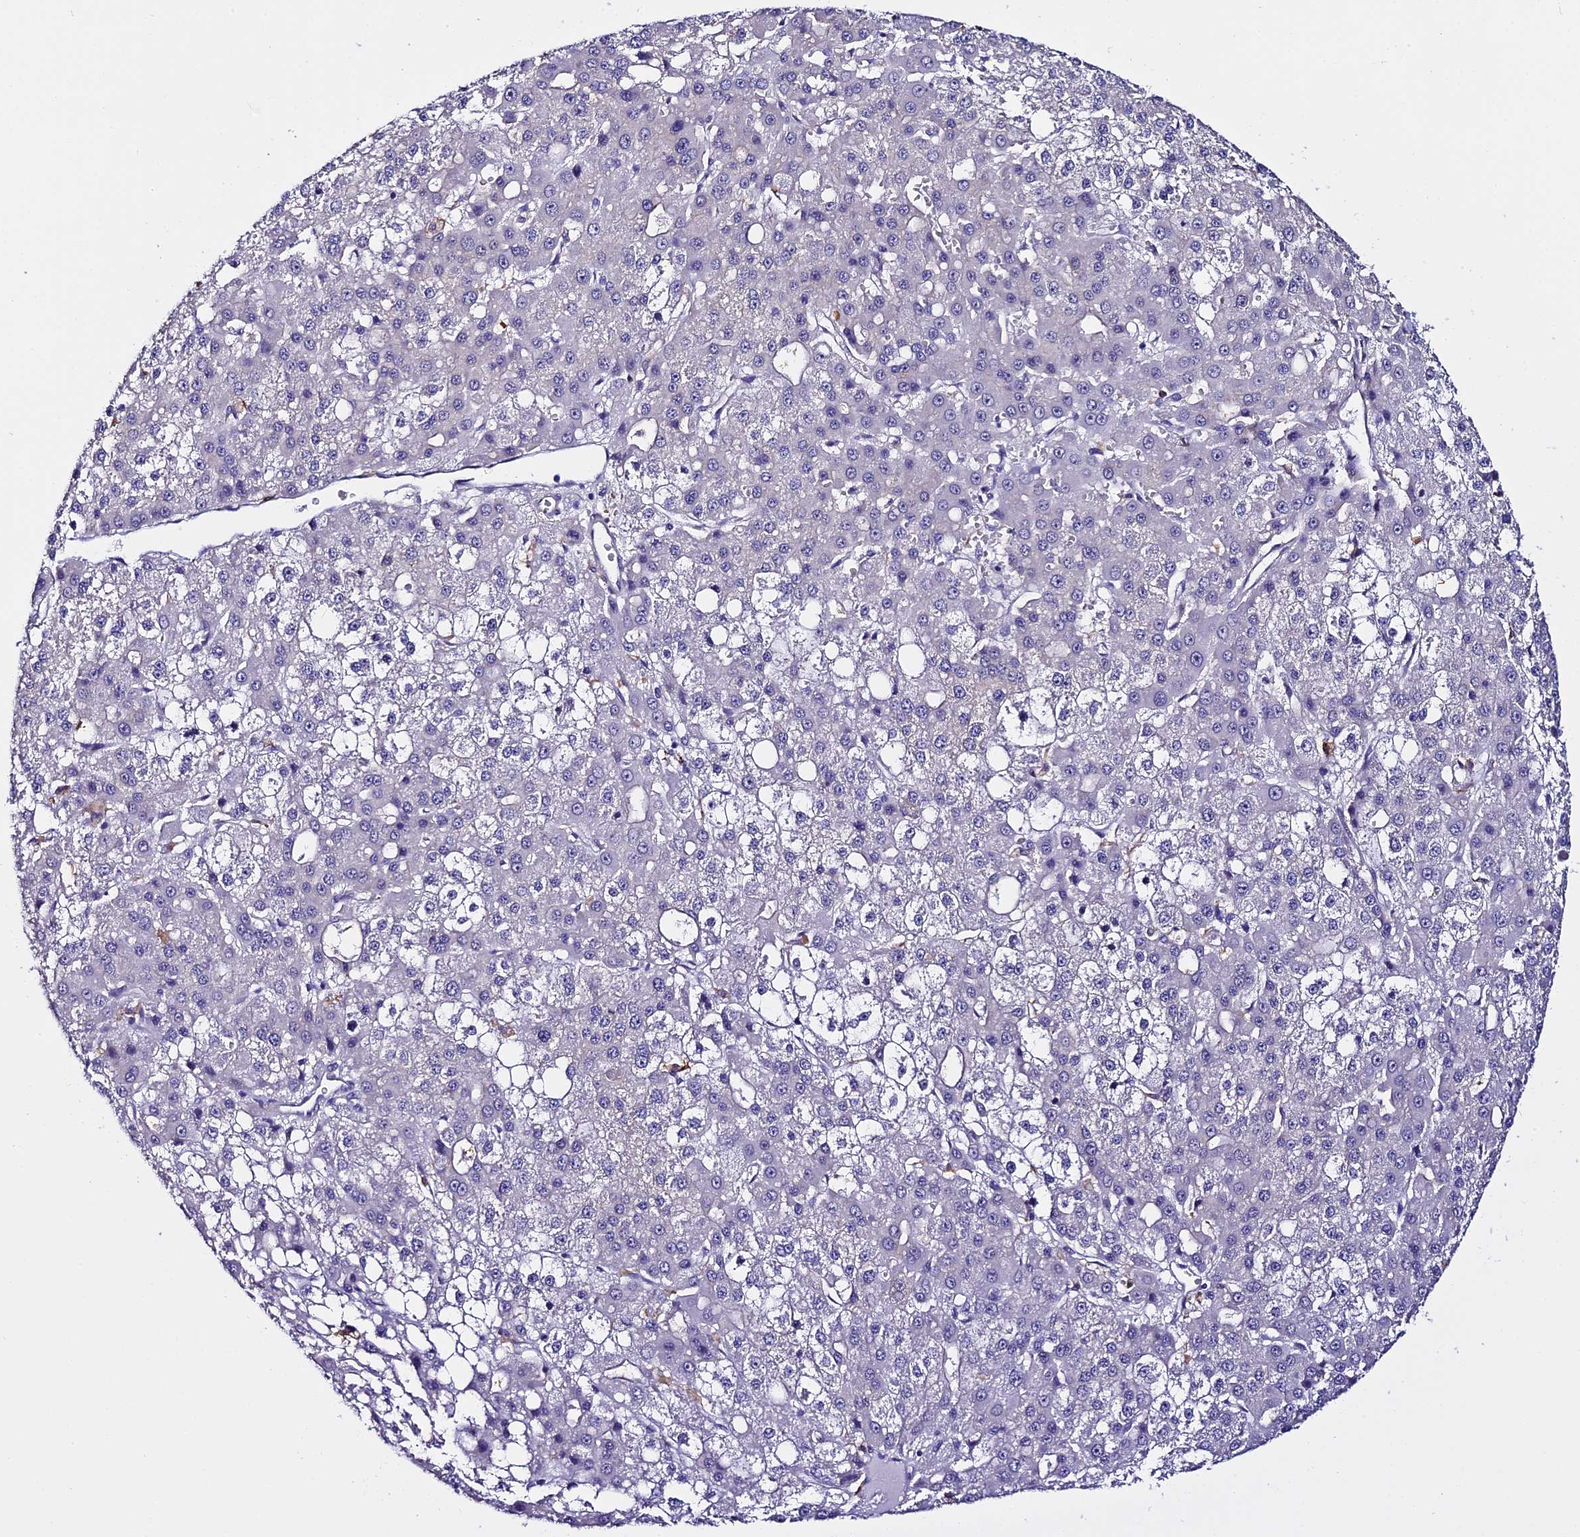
{"staining": {"intensity": "negative", "quantity": "none", "location": "none"}, "tissue": "liver cancer", "cell_type": "Tumor cells", "image_type": "cancer", "snomed": [{"axis": "morphology", "description": "Carcinoma, Hepatocellular, NOS"}, {"axis": "topography", "description": "Liver"}], "caption": "High power microscopy histopathology image of an IHC image of liver cancer (hepatocellular carcinoma), revealing no significant expression in tumor cells.", "gene": "NOD2", "patient": {"sex": "male", "age": 47}}